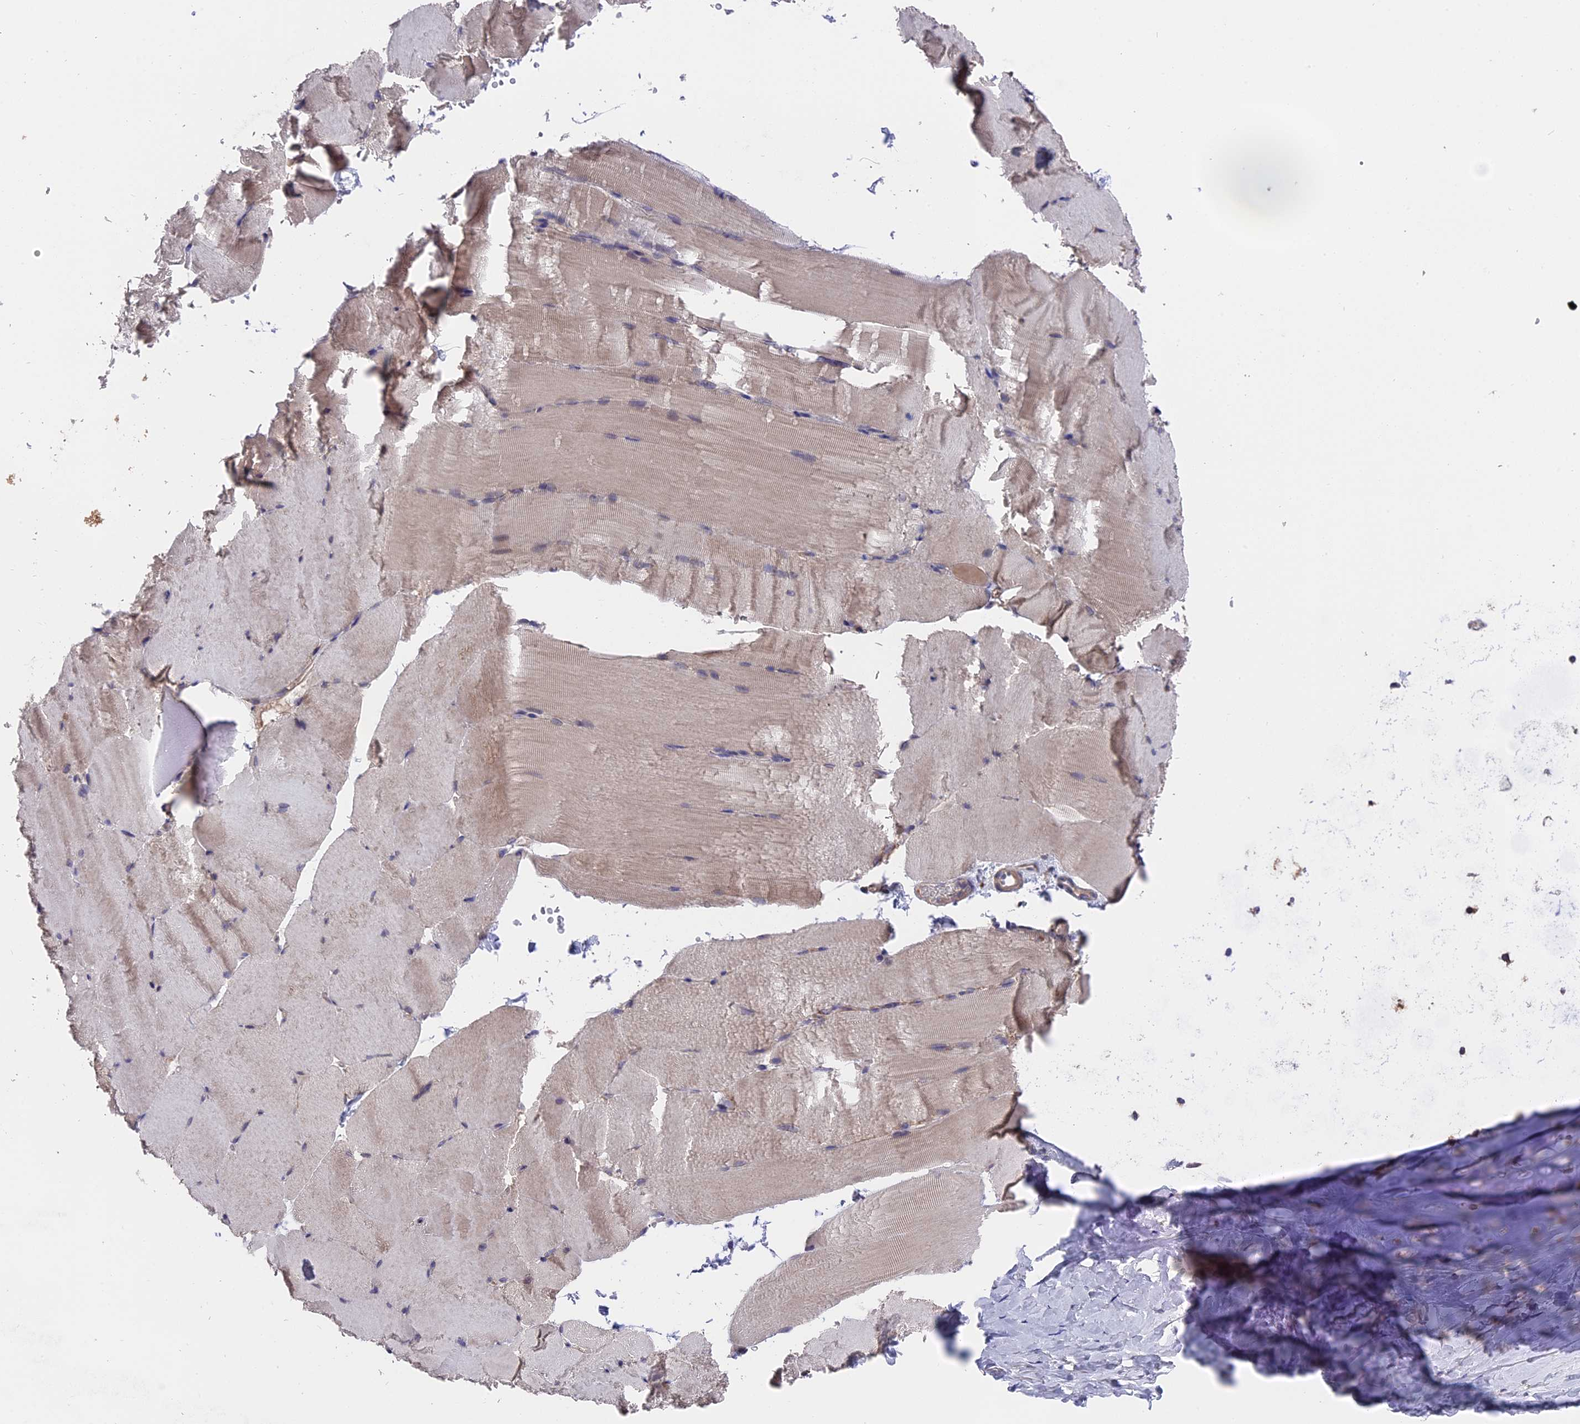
{"staining": {"intensity": "weak", "quantity": "<25%", "location": "cytoplasmic/membranous"}, "tissue": "skeletal muscle", "cell_type": "Myocytes", "image_type": "normal", "snomed": [{"axis": "morphology", "description": "Normal tissue, NOS"}, {"axis": "topography", "description": "Skeletal muscle"}, {"axis": "topography", "description": "Parathyroid gland"}], "caption": "Human skeletal muscle stained for a protein using immunohistochemistry shows no staining in myocytes.", "gene": "ZCCHC2", "patient": {"sex": "female", "age": 37}}